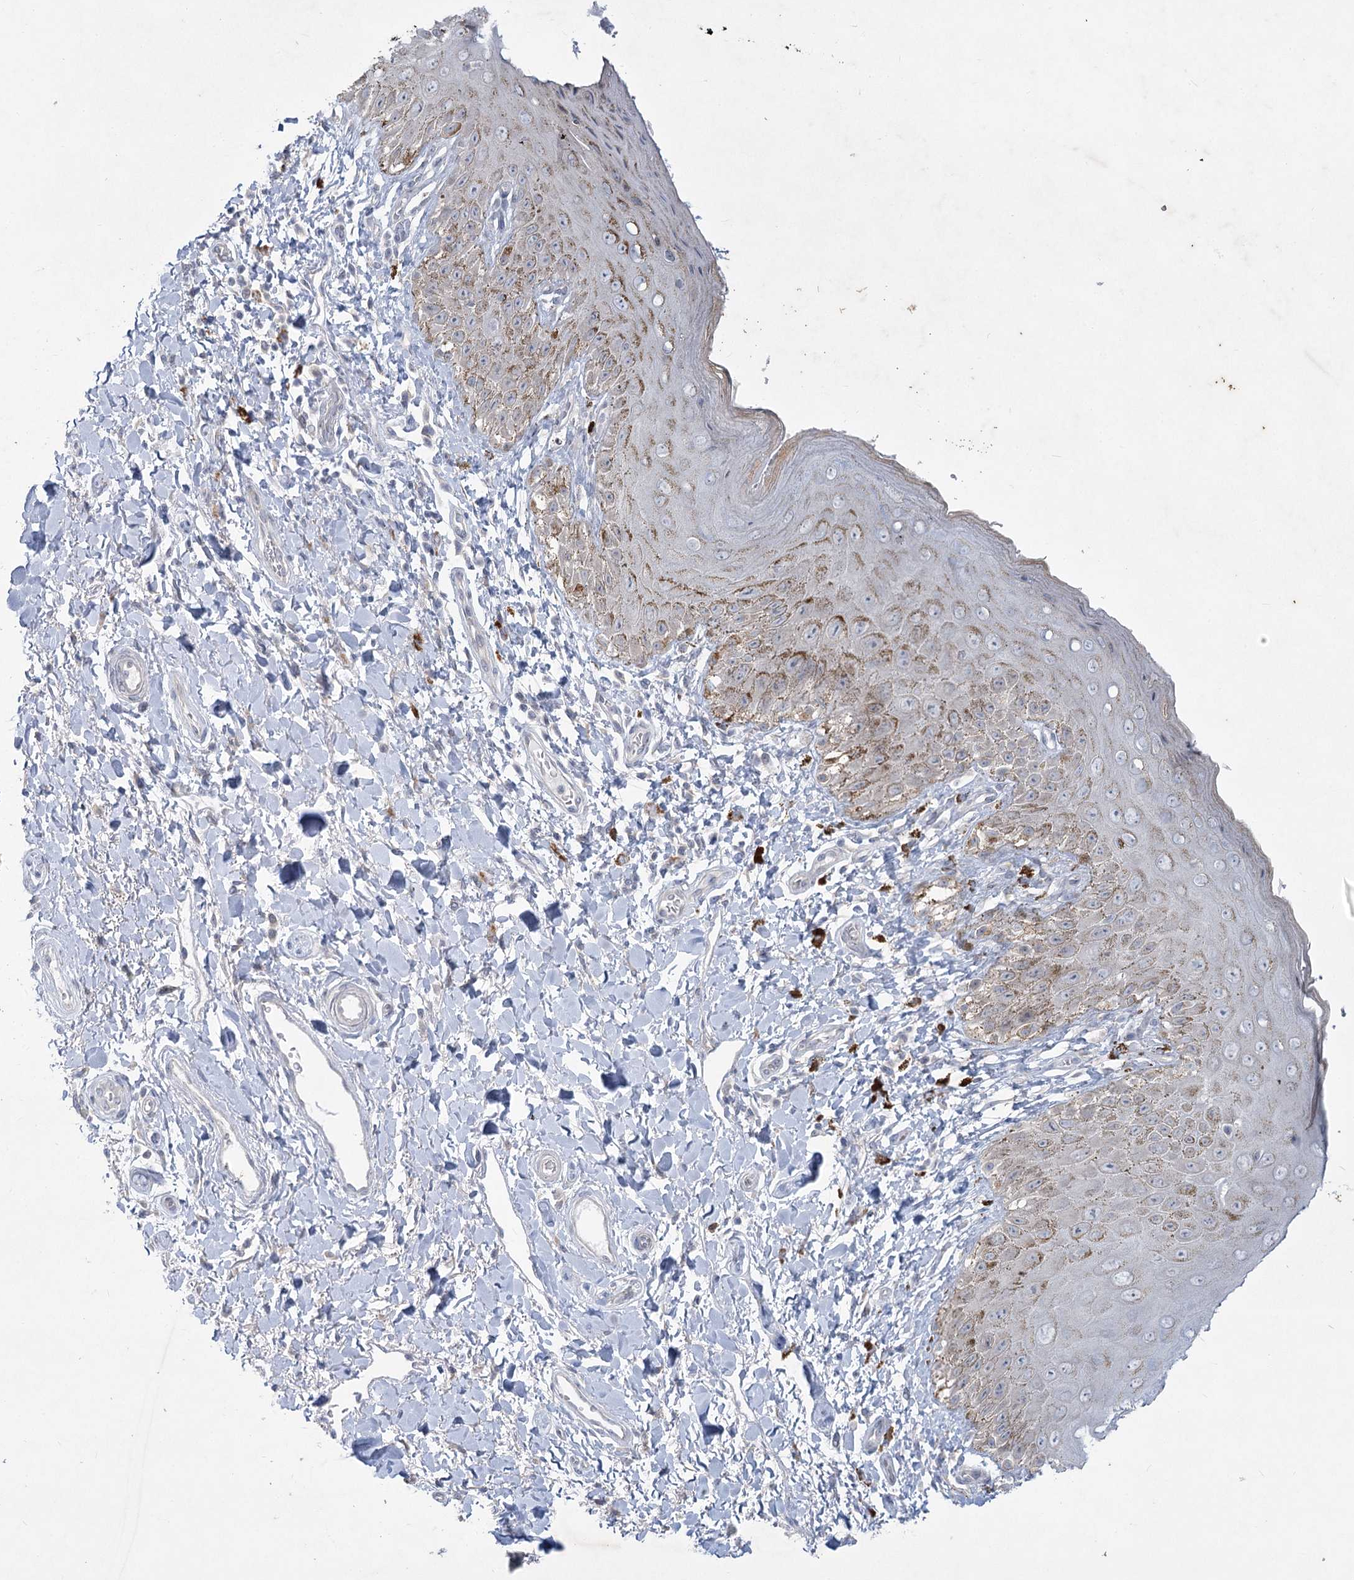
{"staining": {"intensity": "moderate", "quantity": "<25%", "location": "cytoplasmic/membranous"}, "tissue": "skin", "cell_type": "Epidermal cells", "image_type": "normal", "snomed": [{"axis": "morphology", "description": "Normal tissue, NOS"}, {"axis": "topography", "description": "Anal"}], "caption": "Epidermal cells show low levels of moderate cytoplasmic/membranous staining in approximately <25% of cells in normal skin.", "gene": "PLA2G12A", "patient": {"sex": "male", "age": 44}}